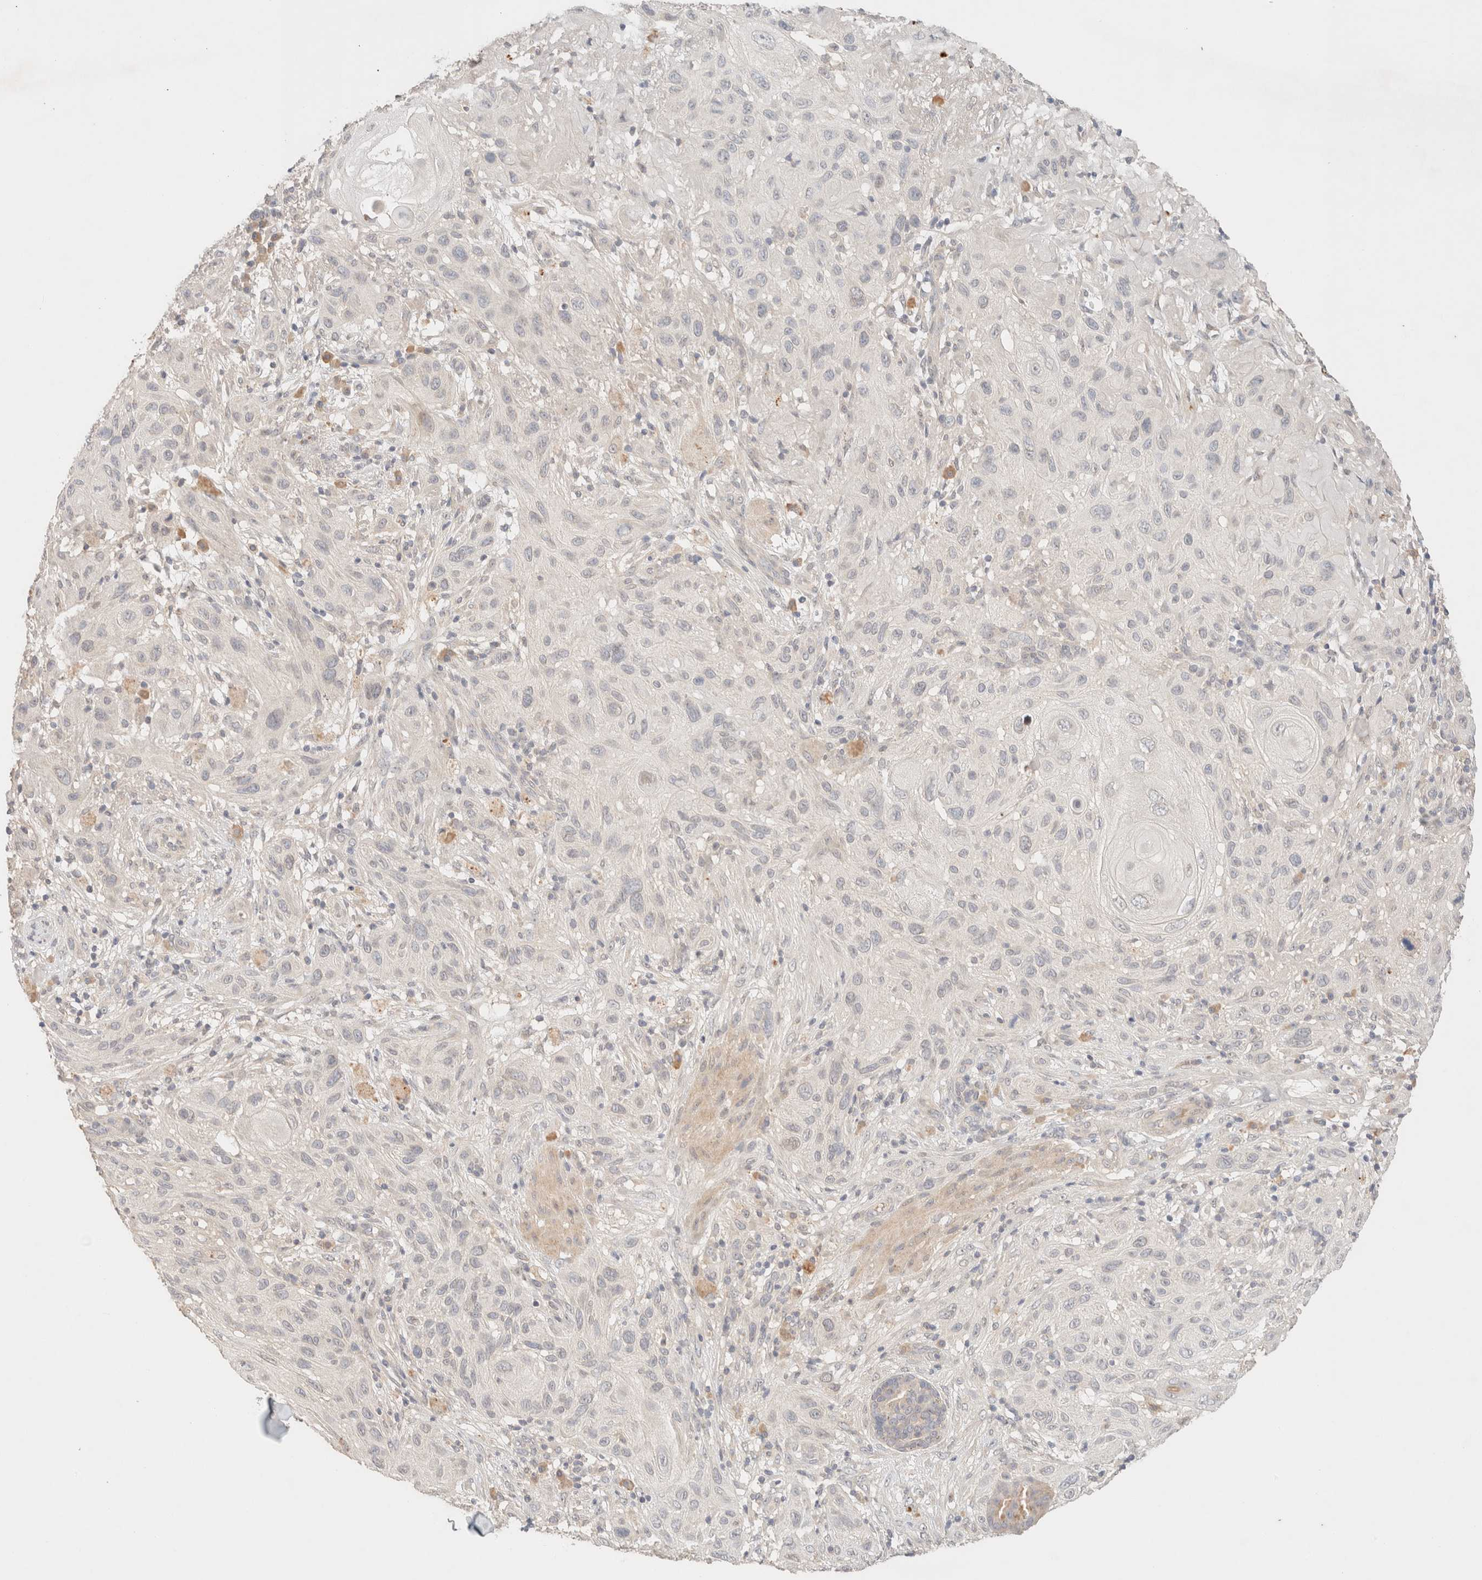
{"staining": {"intensity": "negative", "quantity": "none", "location": "none"}, "tissue": "skin cancer", "cell_type": "Tumor cells", "image_type": "cancer", "snomed": [{"axis": "morphology", "description": "Normal tissue, NOS"}, {"axis": "morphology", "description": "Squamous cell carcinoma, NOS"}, {"axis": "topography", "description": "Skin"}], "caption": "Human squamous cell carcinoma (skin) stained for a protein using immunohistochemistry (IHC) reveals no positivity in tumor cells.", "gene": "SARM1", "patient": {"sex": "female", "age": 96}}